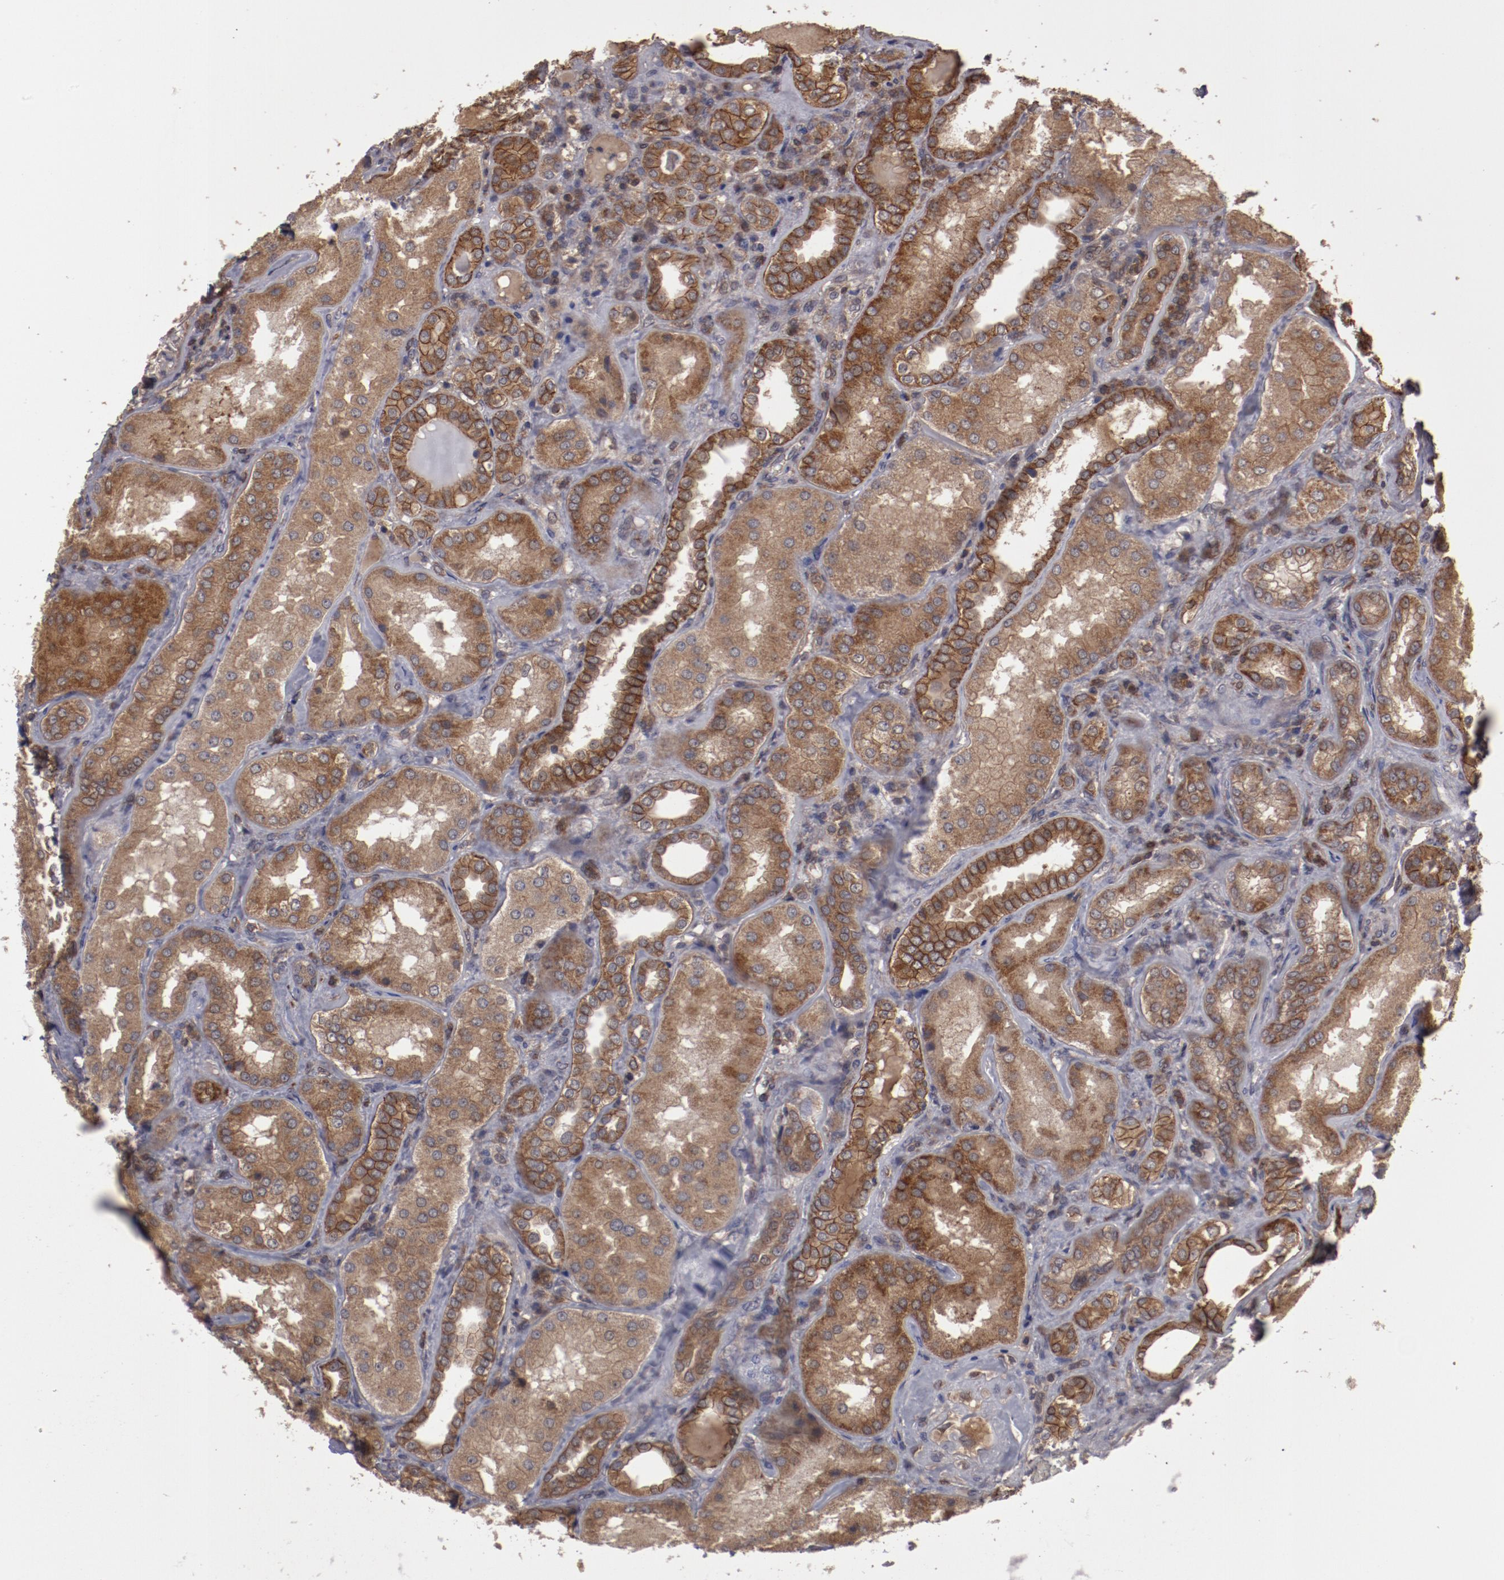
{"staining": {"intensity": "weak", "quantity": "<25%", "location": "cytoplasmic/membranous"}, "tissue": "kidney", "cell_type": "Cells in glomeruli", "image_type": "normal", "snomed": [{"axis": "morphology", "description": "Normal tissue, NOS"}, {"axis": "topography", "description": "Kidney"}], "caption": "Immunohistochemical staining of normal human kidney reveals no significant expression in cells in glomeruli.", "gene": "RPS6KA6", "patient": {"sex": "female", "age": 56}}